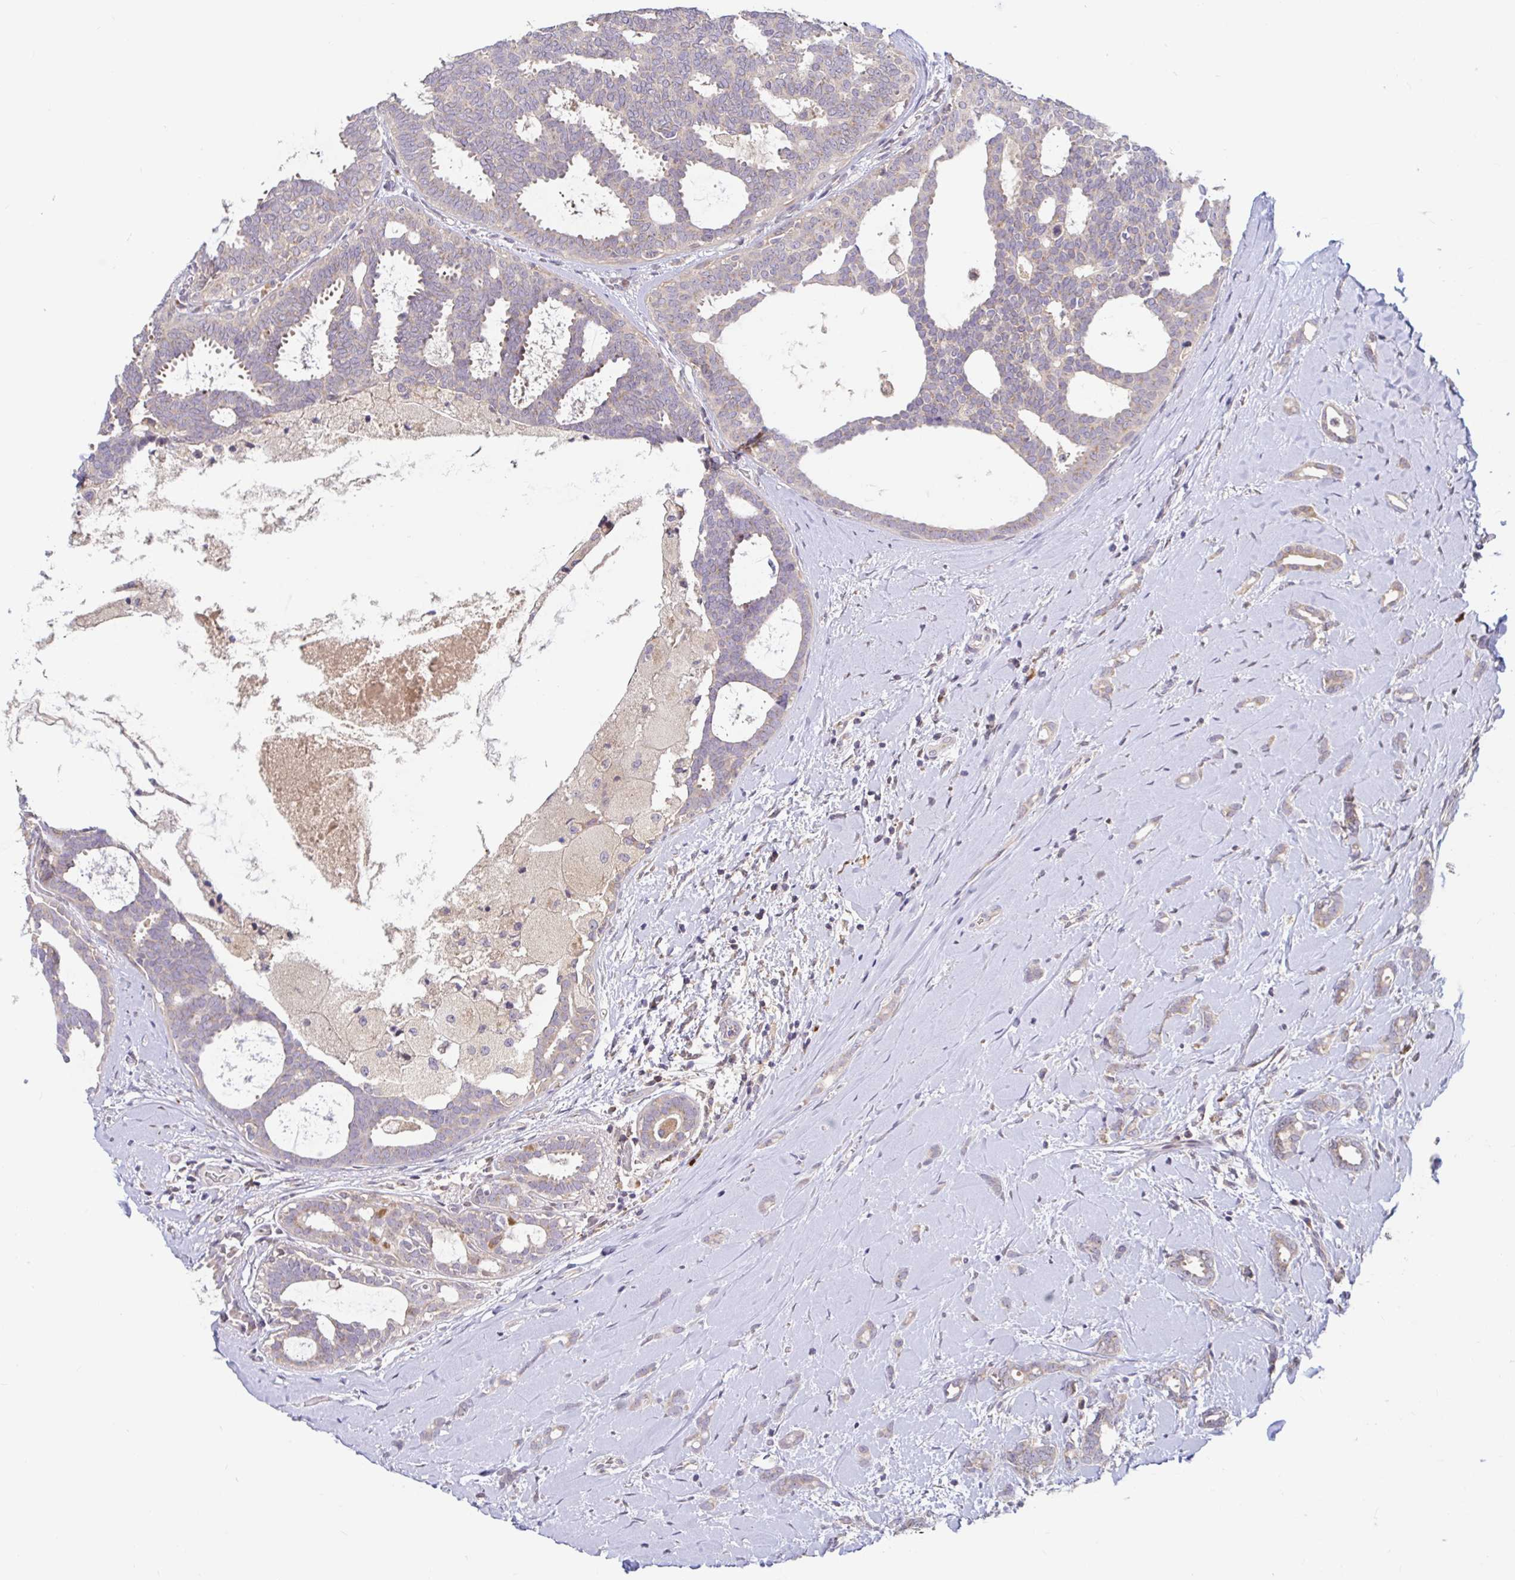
{"staining": {"intensity": "weak", "quantity": "<25%", "location": "cytoplasmic/membranous"}, "tissue": "breast cancer", "cell_type": "Tumor cells", "image_type": "cancer", "snomed": [{"axis": "morphology", "description": "Intraductal carcinoma, in situ"}, {"axis": "morphology", "description": "Duct carcinoma"}, {"axis": "morphology", "description": "Lobular carcinoma, in situ"}, {"axis": "topography", "description": "Breast"}], "caption": "Breast intraductal carcinoma stained for a protein using IHC shows no expression tumor cells.", "gene": "LARP1", "patient": {"sex": "female", "age": 44}}